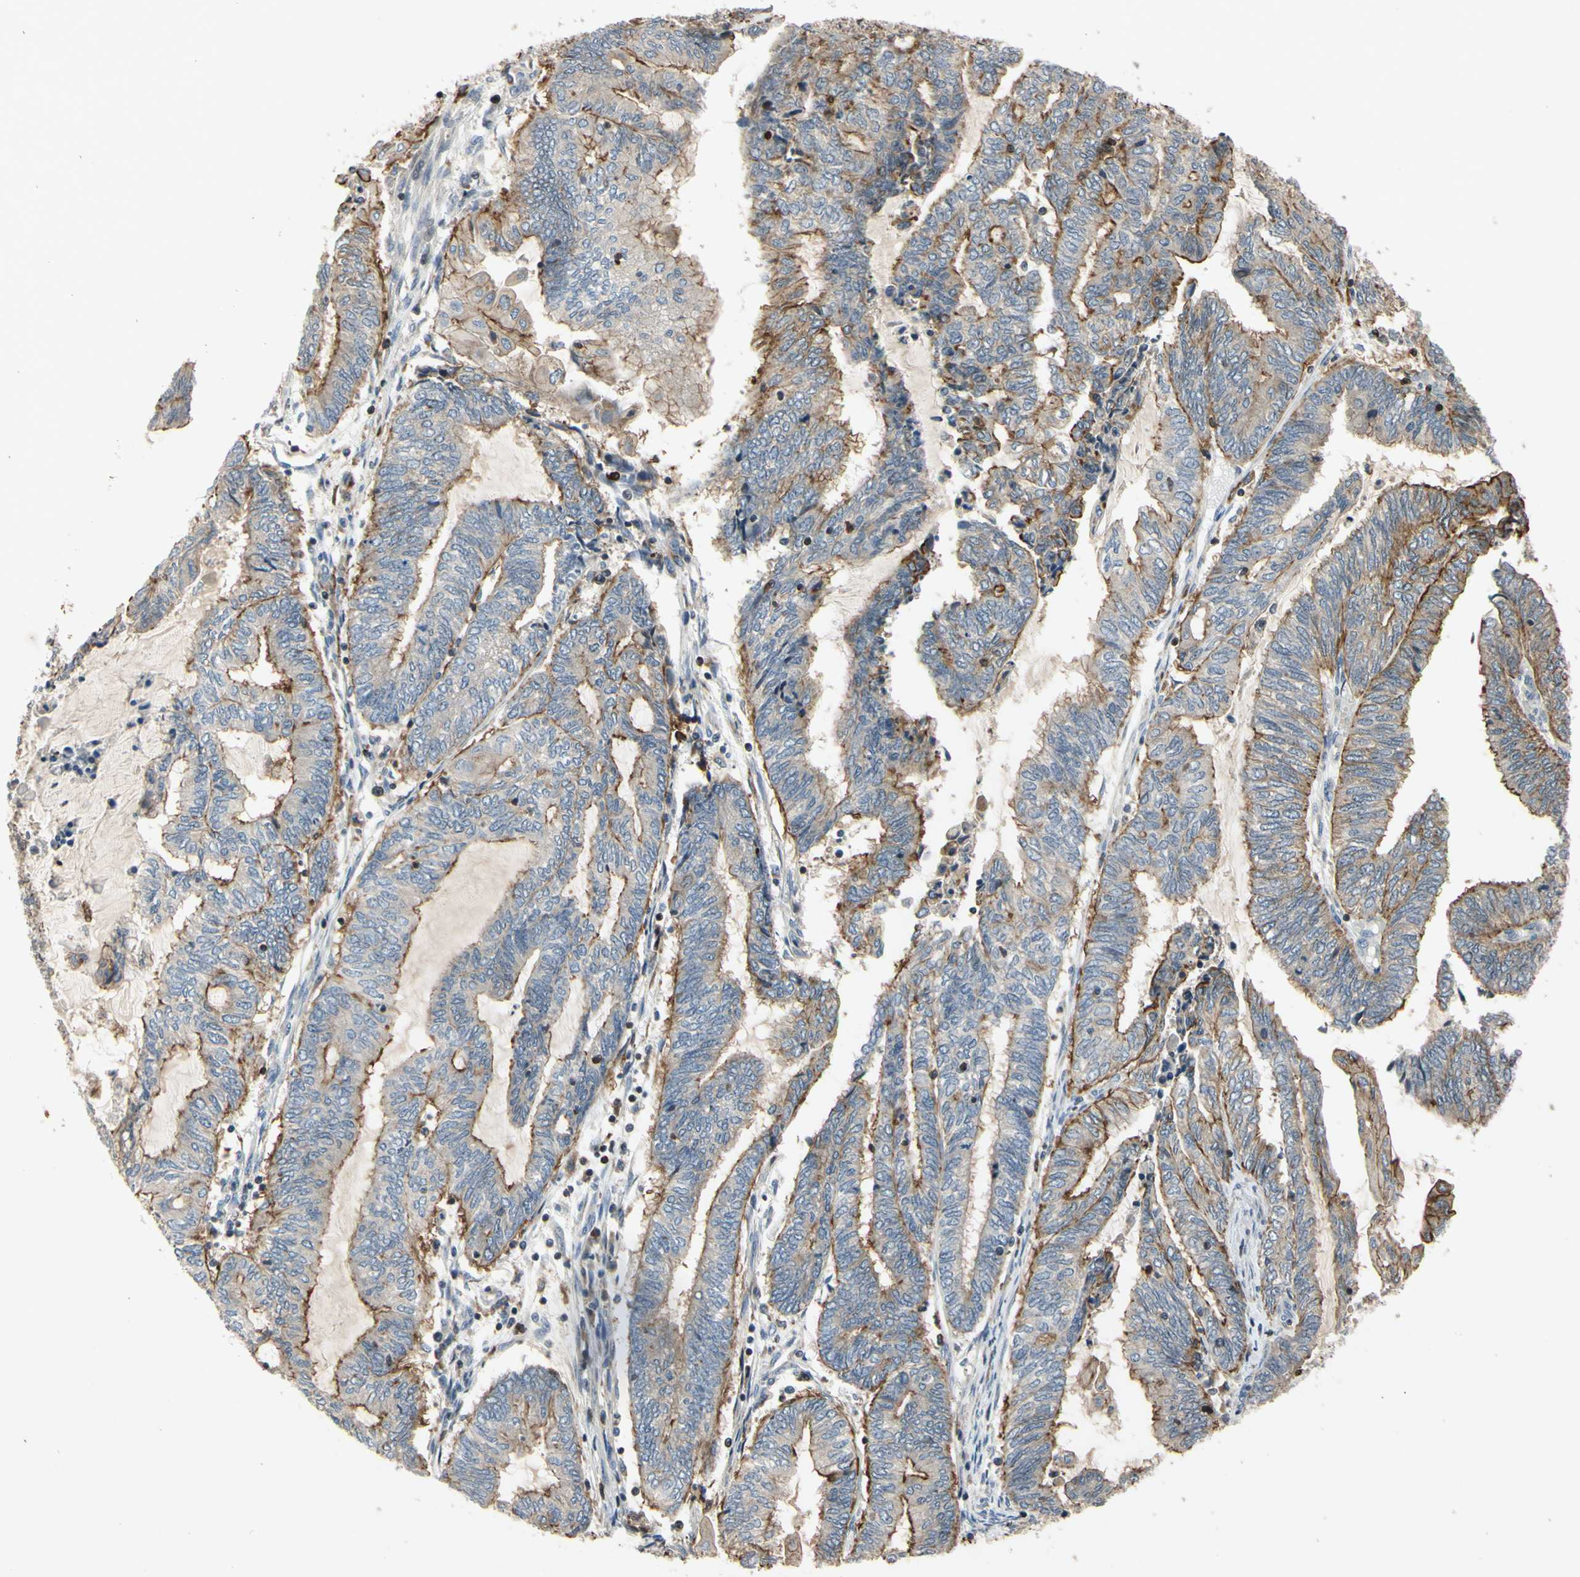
{"staining": {"intensity": "moderate", "quantity": ">75%", "location": "cytoplasmic/membranous"}, "tissue": "endometrial cancer", "cell_type": "Tumor cells", "image_type": "cancer", "snomed": [{"axis": "morphology", "description": "Adenocarcinoma, NOS"}, {"axis": "topography", "description": "Uterus"}, {"axis": "topography", "description": "Endometrium"}], "caption": "Endometrial cancer (adenocarcinoma) stained for a protein reveals moderate cytoplasmic/membranous positivity in tumor cells. Nuclei are stained in blue.", "gene": "PLXNA2", "patient": {"sex": "female", "age": 70}}